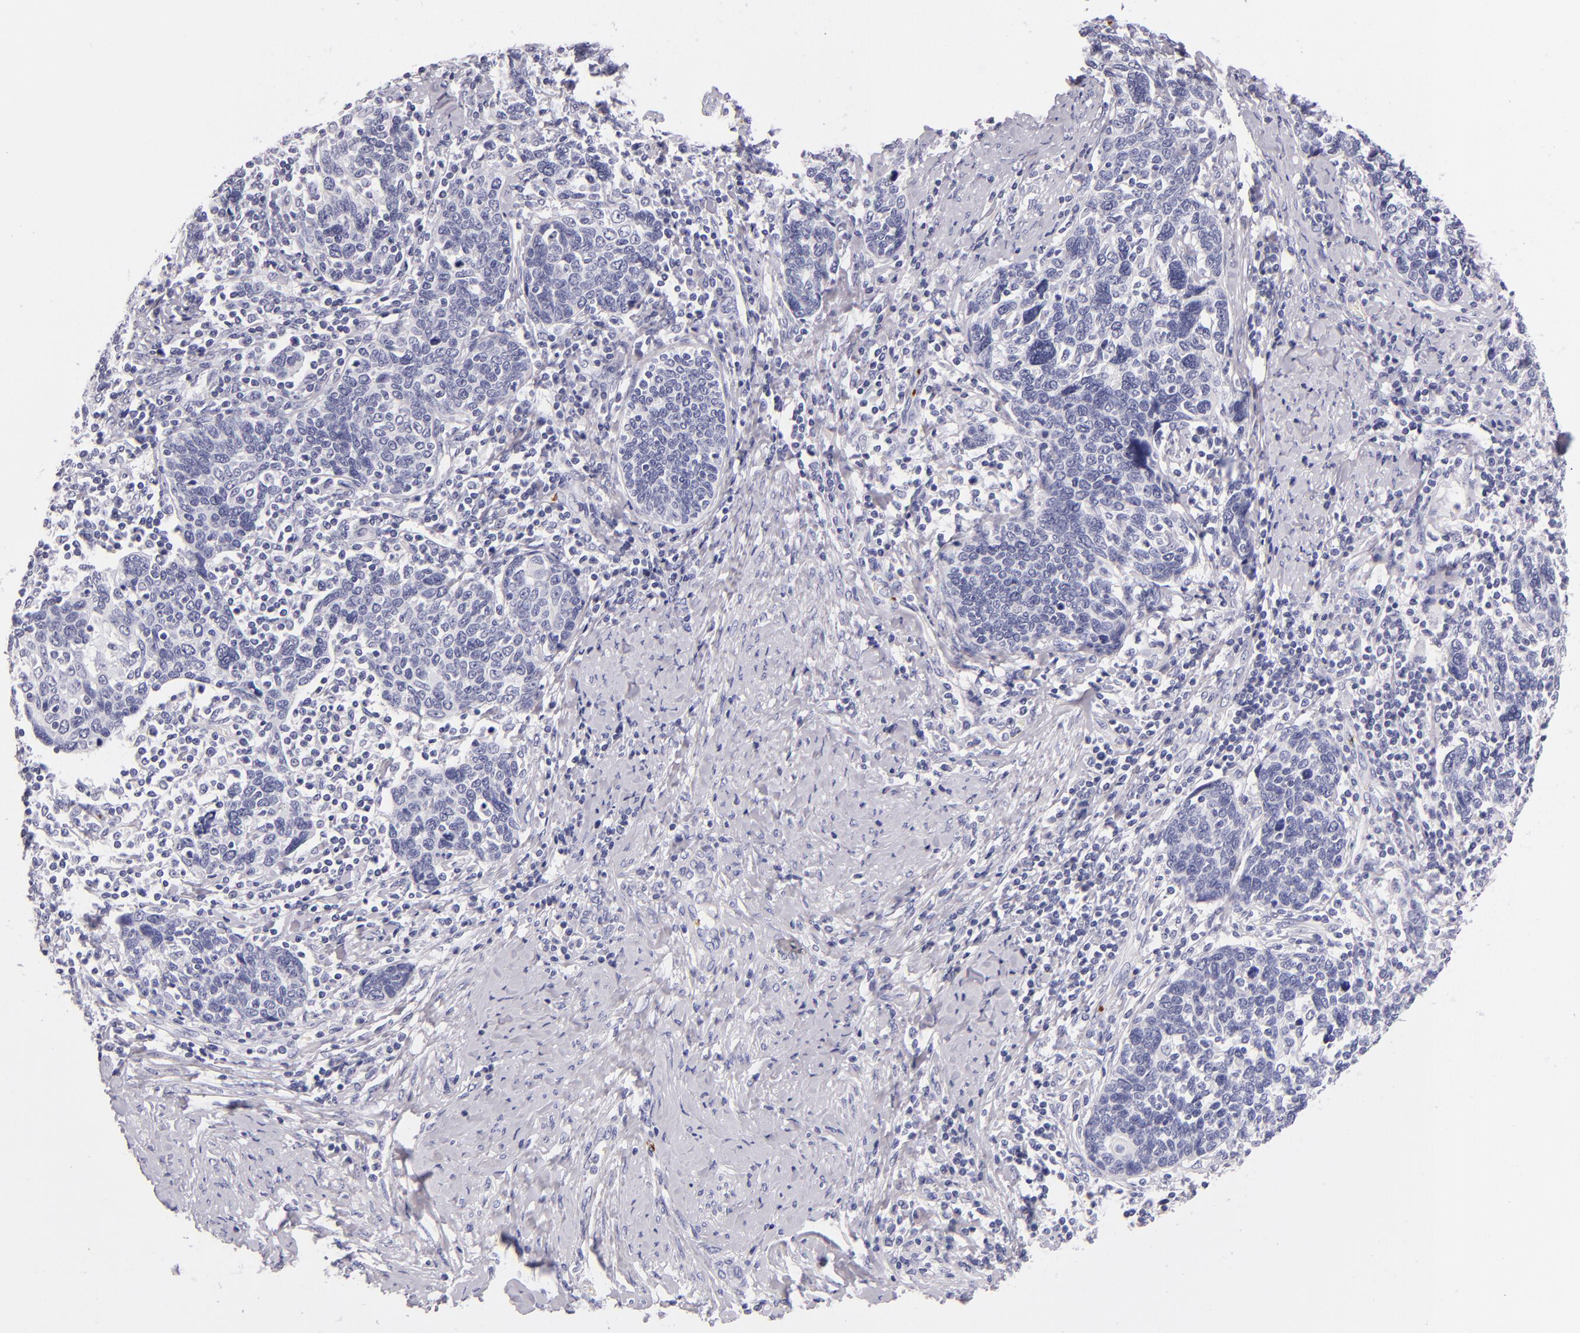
{"staining": {"intensity": "negative", "quantity": "none", "location": "none"}, "tissue": "cervical cancer", "cell_type": "Tumor cells", "image_type": "cancer", "snomed": [{"axis": "morphology", "description": "Squamous cell carcinoma, NOS"}, {"axis": "topography", "description": "Cervix"}], "caption": "Immunohistochemistry histopathology image of neoplastic tissue: human cervical cancer stained with DAB shows no significant protein positivity in tumor cells.", "gene": "GP1BA", "patient": {"sex": "female", "age": 41}}